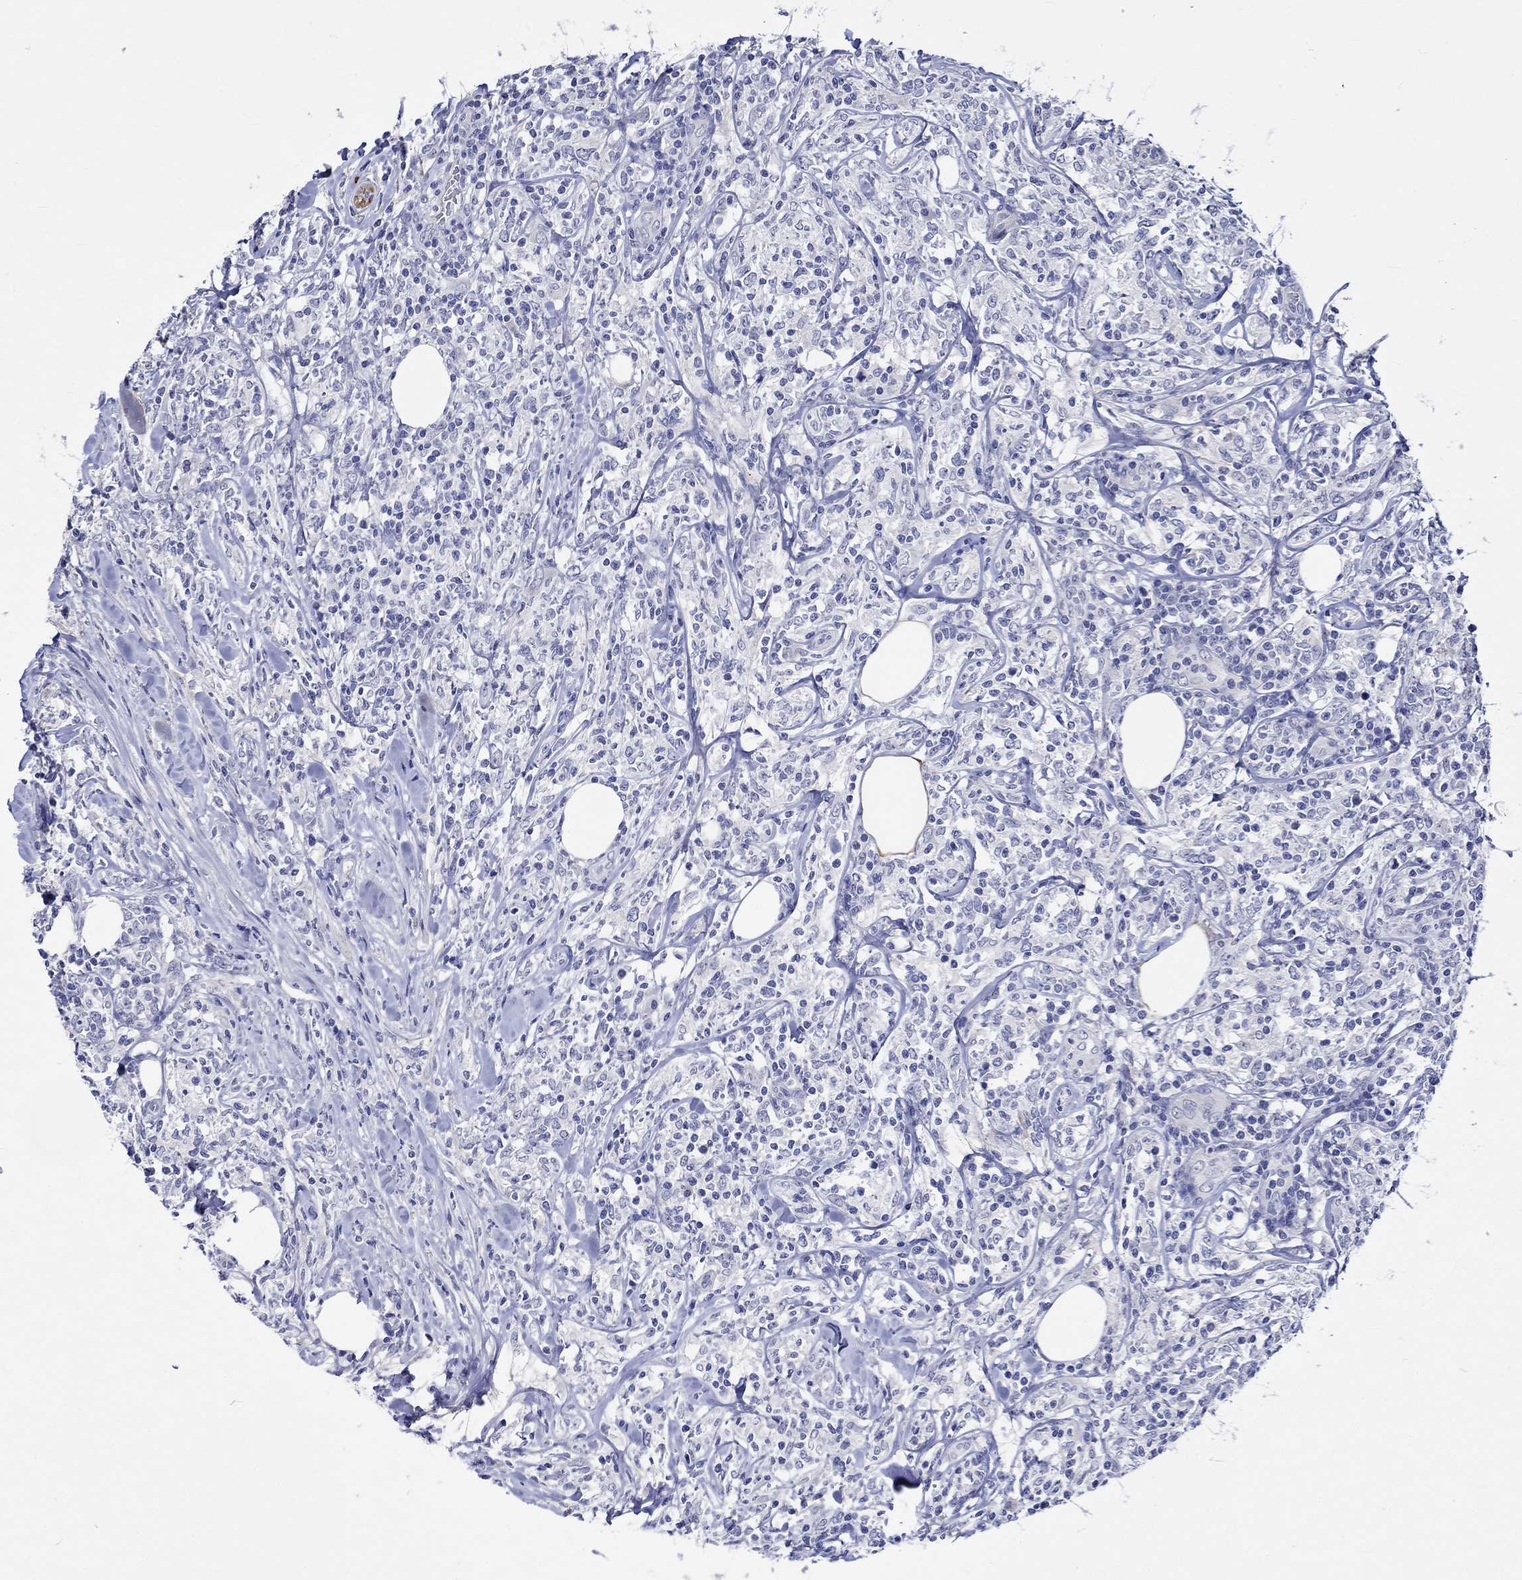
{"staining": {"intensity": "negative", "quantity": "none", "location": "none"}, "tissue": "lymphoma", "cell_type": "Tumor cells", "image_type": "cancer", "snomed": [{"axis": "morphology", "description": "Malignant lymphoma, non-Hodgkin's type, High grade"}, {"axis": "topography", "description": "Lymph node"}], "caption": "High magnification brightfield microscopy of lymphoma stained with DAB (3,3'-diaminobenzidine) (brown) and counterstained with hematoxylin (blue): tumor cells show no significant positivity.", "gene": "CRYAB", "patient": {"sex": "female", "age": 84}}